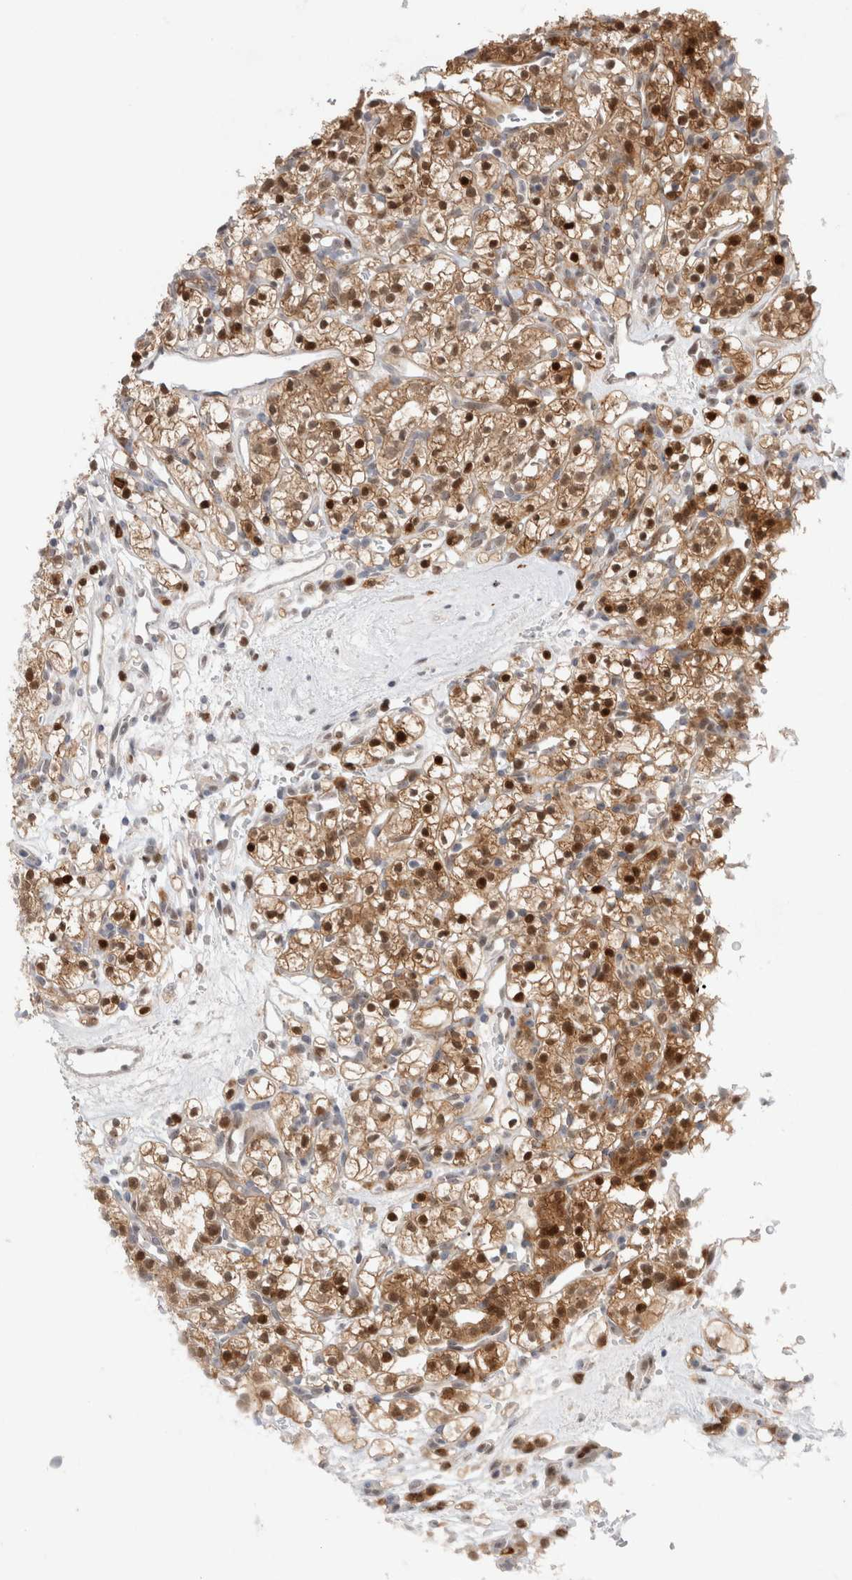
{"staining": {"intensity": "moderate", "quantity": ">75%", "location": "cytoplasmic/membranous,nuclear"}, "tissue": "renal cancer", "cell_type": "Tumor cells", "image_type": "cancer", "snomed": [{"axis": "morphology", "description": "Adenocarcinoma, NOS"}, {"axis": "topography", "description": "Kidney"}], "caption": "Immunohistochemical staining of human renal cancer demonstrates medium levels of moderate cytoplasmic/membranous and nuclear staining in about >75% of tumor cells.", "gene": "SLC29A1", "patient": {"sex": "female", "age": 57}}